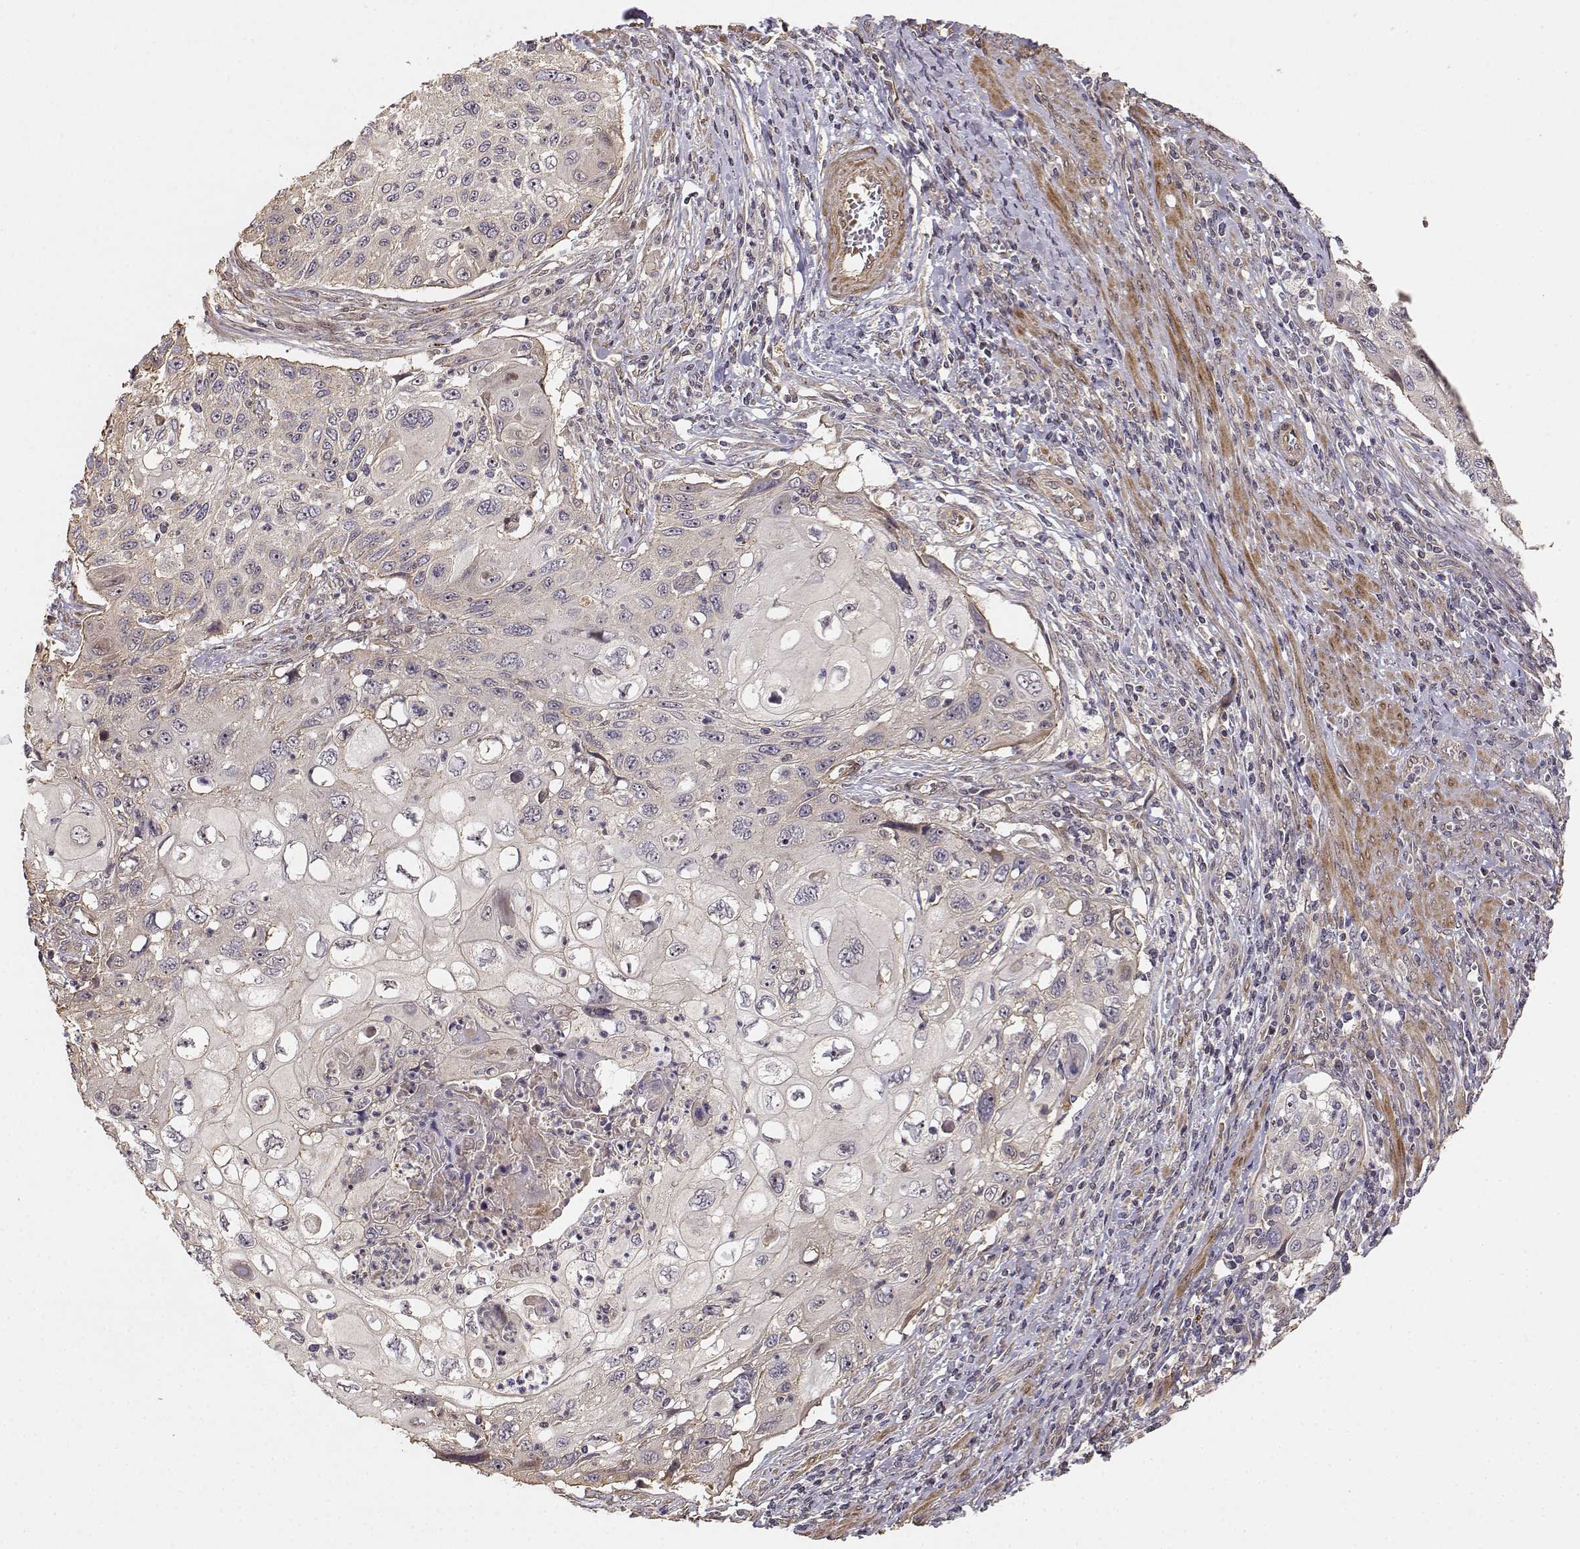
{"staining": {"intensity": "weak", "quantity": "25%-75%", "location": "cytoplasmic/membranous"}, "tissue": "cervical cancer", "cell_type": "Tumor cells", "image_type": "cancer", "snomed": [{"axis": "morphology", "description": "Squamous cell carcinoma, NOS"}, {"axis": "topography", "description": "Cervix"}], "caption": "High-power microscopy captured an IHC histopathology image of cervical cancer, revealing weak cytoplasmic/membranous staining in approximately 25%-75% of tumor cells. Nuclei are stained in blue.", "gene": "PICK1", "patient": {"sex": "female", "age": 70}}